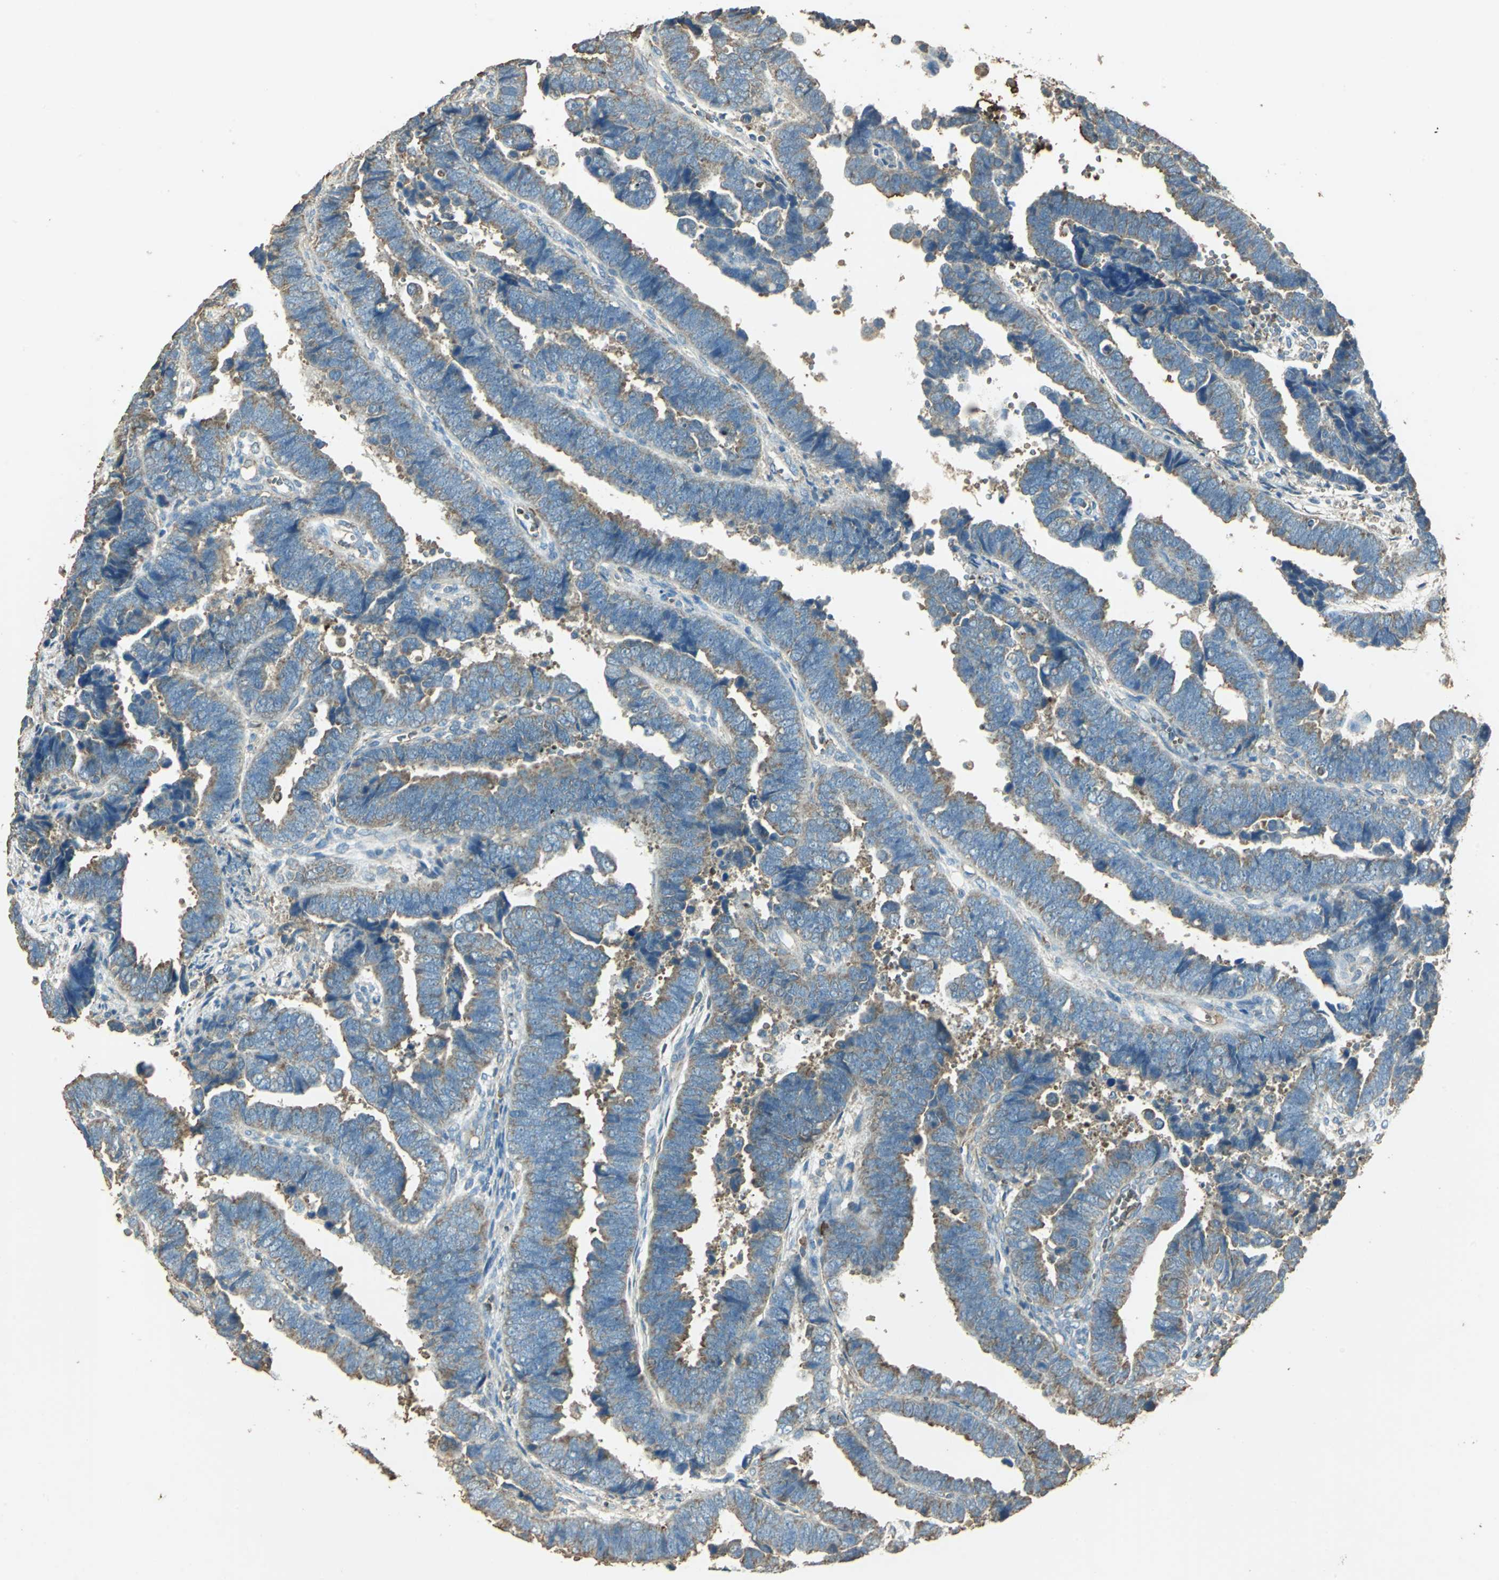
{"staining": {"intensity": "moderate", "quantity": ">75%", "location": "cytoplasmic/membranous"}, "tissue": "endometrial cancer", "cell_type": "Tumor cells", "image_type": "cancer", "snomed": [{"axis": "morphology", "description": "Adenocarcinoma, NOS"}, {"axis": "topography", "description": "Endometrium"}], "caption": "A medium amount of moderate cytoplasmic/membranous expression is seen in approximately >75% of tumor cells in endometrial cancer tissue. (Stains: DAB (3,3'-diaminobenzidine) in brown, nuclei in blue, Microscopy: brightfield microscopy at high magnification).", "gene": "TRAPPC2", "patient": {"sex": "female", "age": 75}}